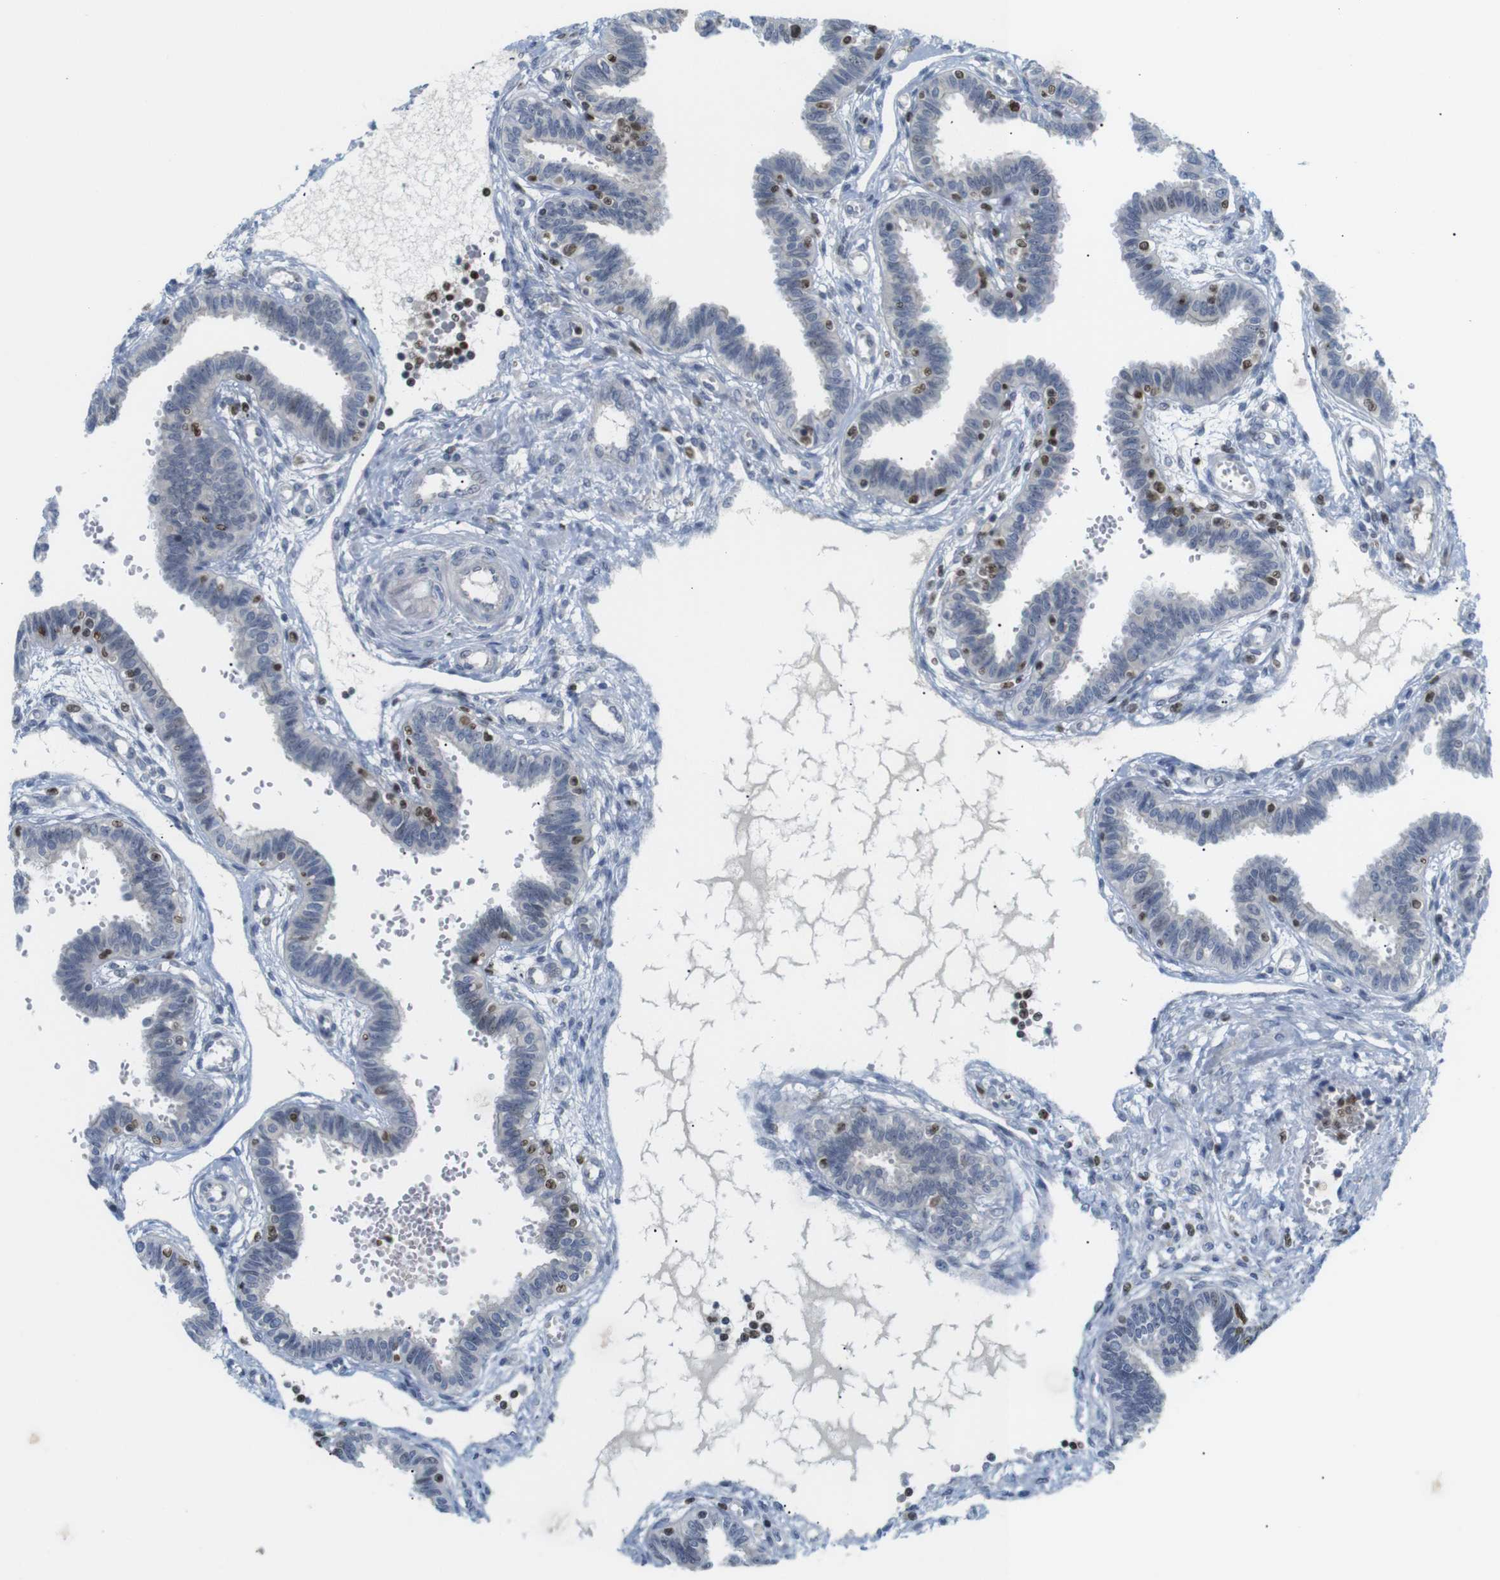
{"staining": {"intensity": "negative", "quantity": "none", "location": "none"}, "tissue": "fallopian tube", "cell_type": "Glandular cells", "image_type": "normal", "snomed": [{"axis": "morphology", "description": "Normal tissue, NOS"}, {"axis": "topography", "description": "Fallopian tube"}], "caption": "A high-resolution image shows immunohistochemistry staining of benign fallopian tube, which demonstrates no significant positivity in glandular cells.", "gene": "MBD1", "patient": {"sex": "female", "age": 32}}